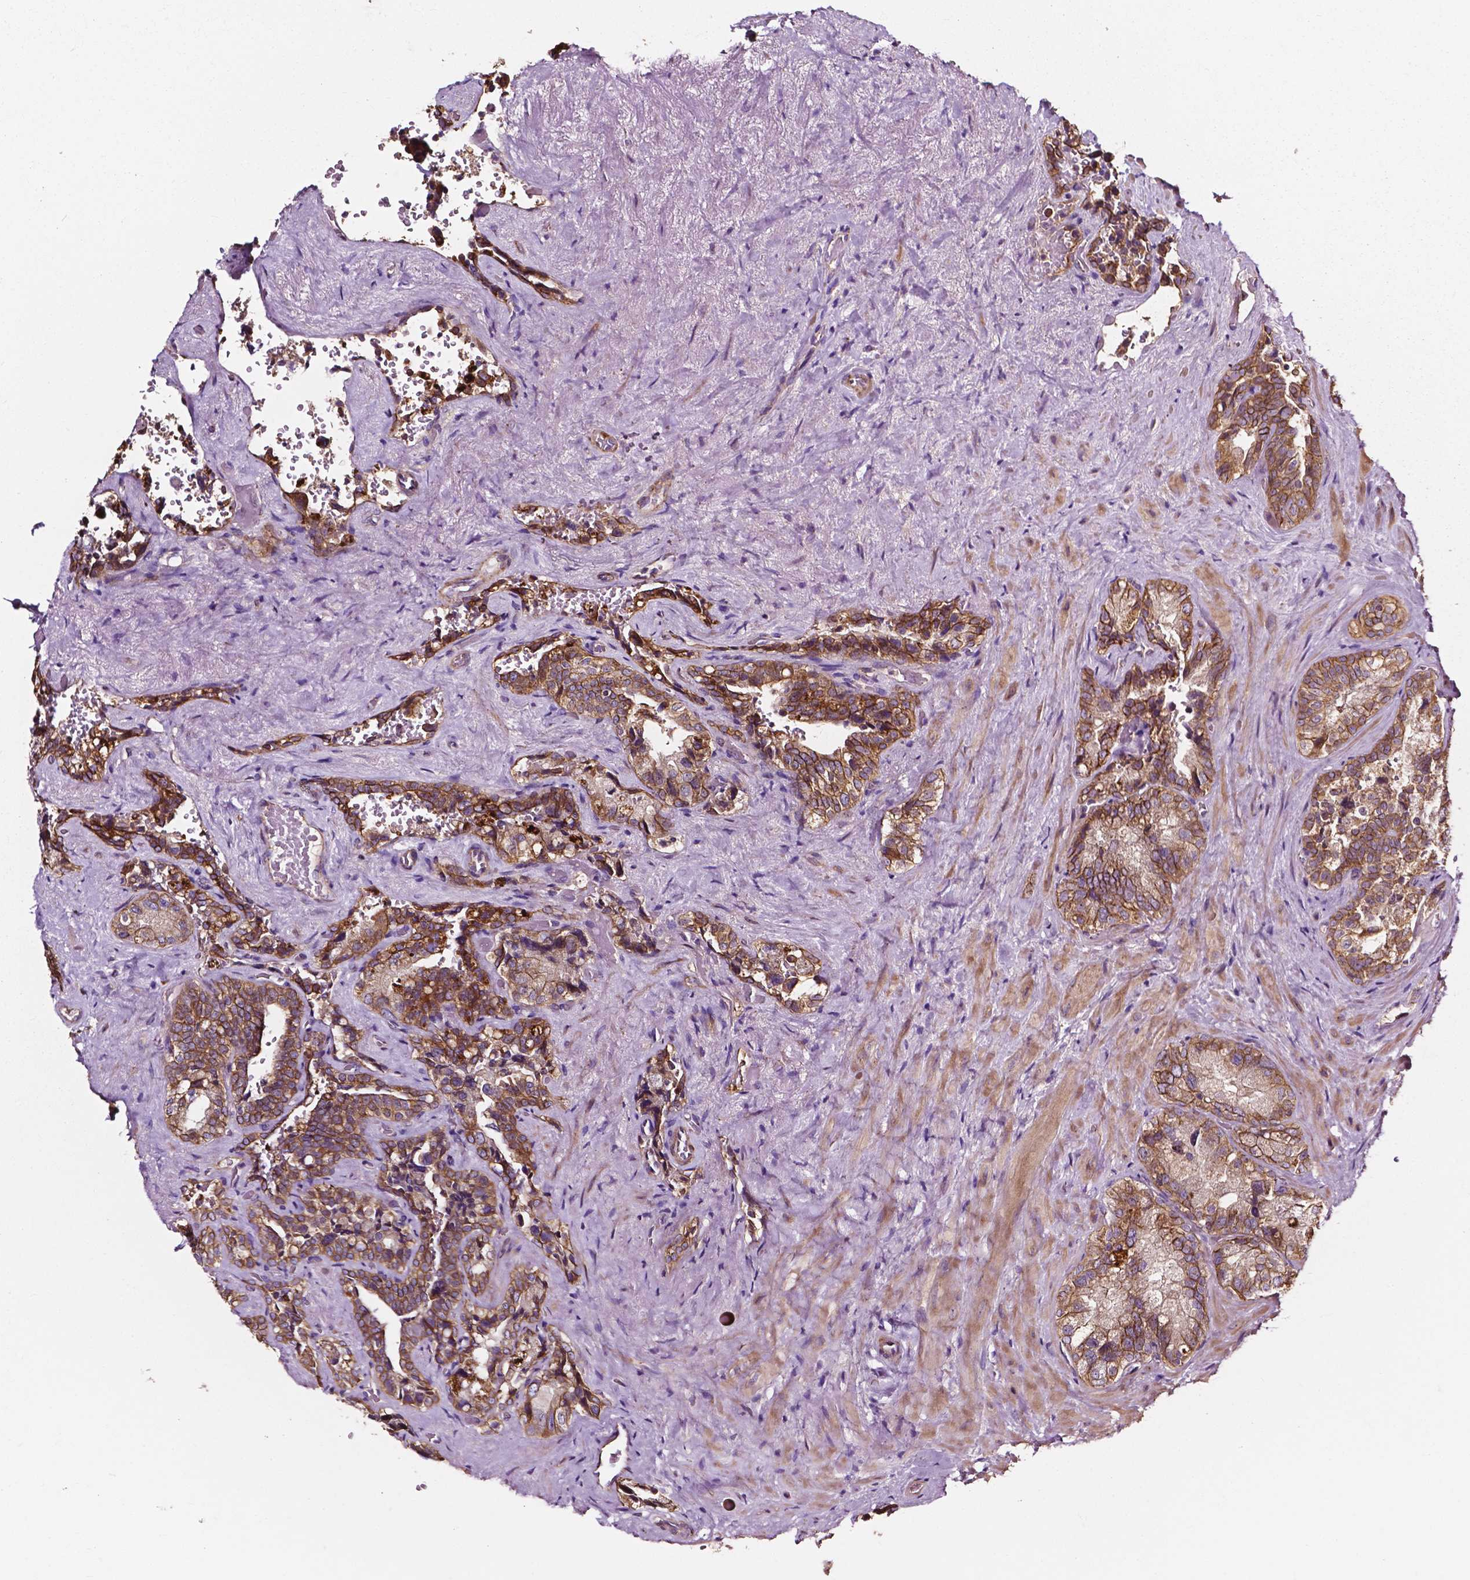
{"staining": {"intensity": "moderate", "quantity": ">75%", "location": "cytoplasmic/membranous"}, "tissue": "seminal vesicle", "cell_type": "Glandular cells", "image_type": "normal", "snomed": [{"axis": "morphology", "description": "Normal tissue, NOS"}, {"axis": "topography", "description": "Seminal veicle"}], "caption": "Unremarkable seminal vesicle displays moderate cytoplasmic/membranous staining in approximately >75% of glandular cells.", "gene": "ATG16L1", "patient": {"sex": "male", "age": 69}}